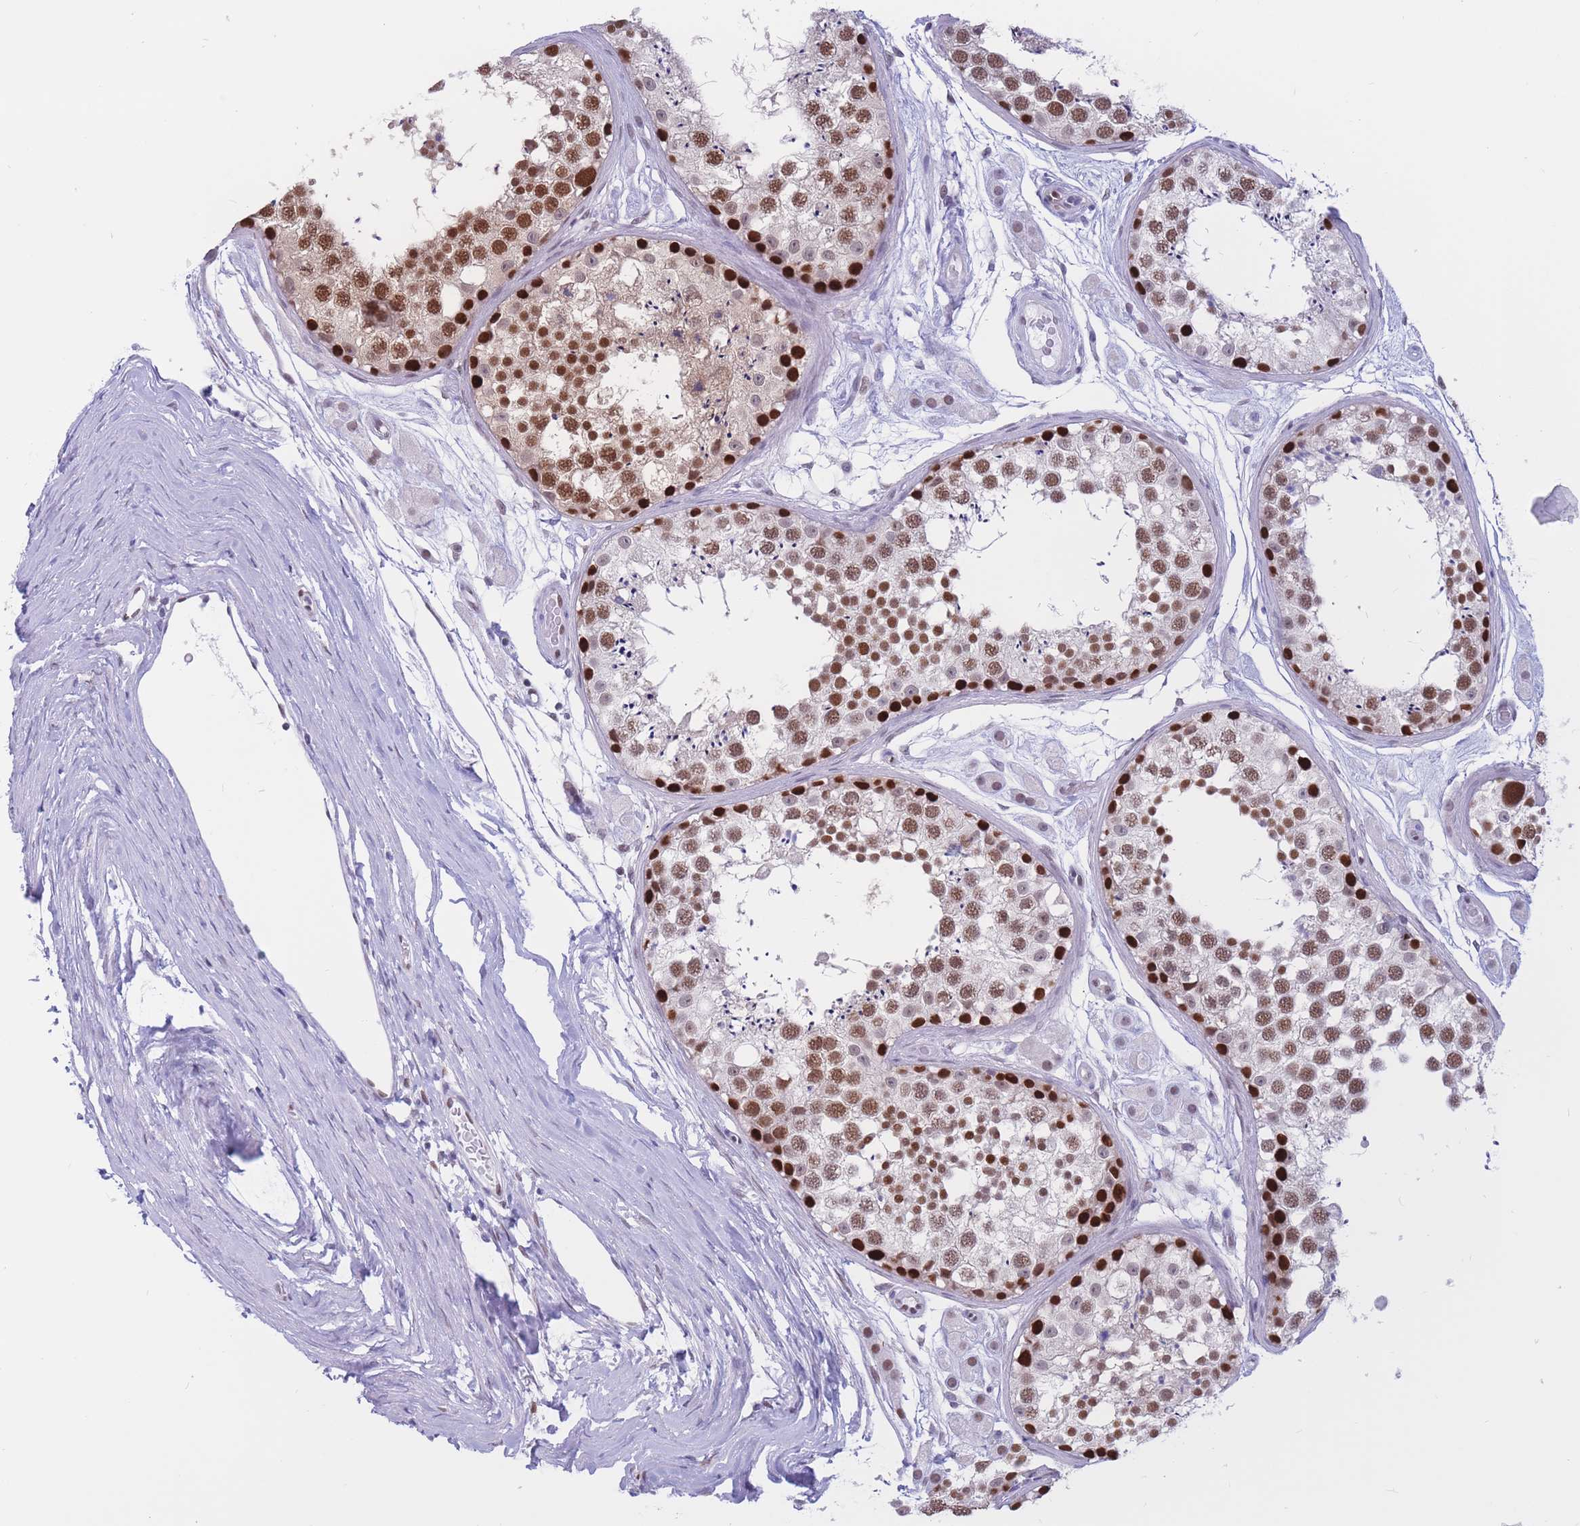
{"staining": {"intensity": "strong", "quantity": ">75%", "location": "nuclear"}, "tissue": "testis", "cell_type": "Cells in seminiferous ducts", "image_type": "normal", "snomed": [{"axis": "morphology", "description": "Normal tissue, NOS"}, {"axis": "topography", "description": "Testis"}], "caption": "Protein analysis of normal testis displays strong nuclear staining in about >75% of cells in seminiferous ducts.", "gene": "NASP", "patient": {"sex": "male", "age": 25}}